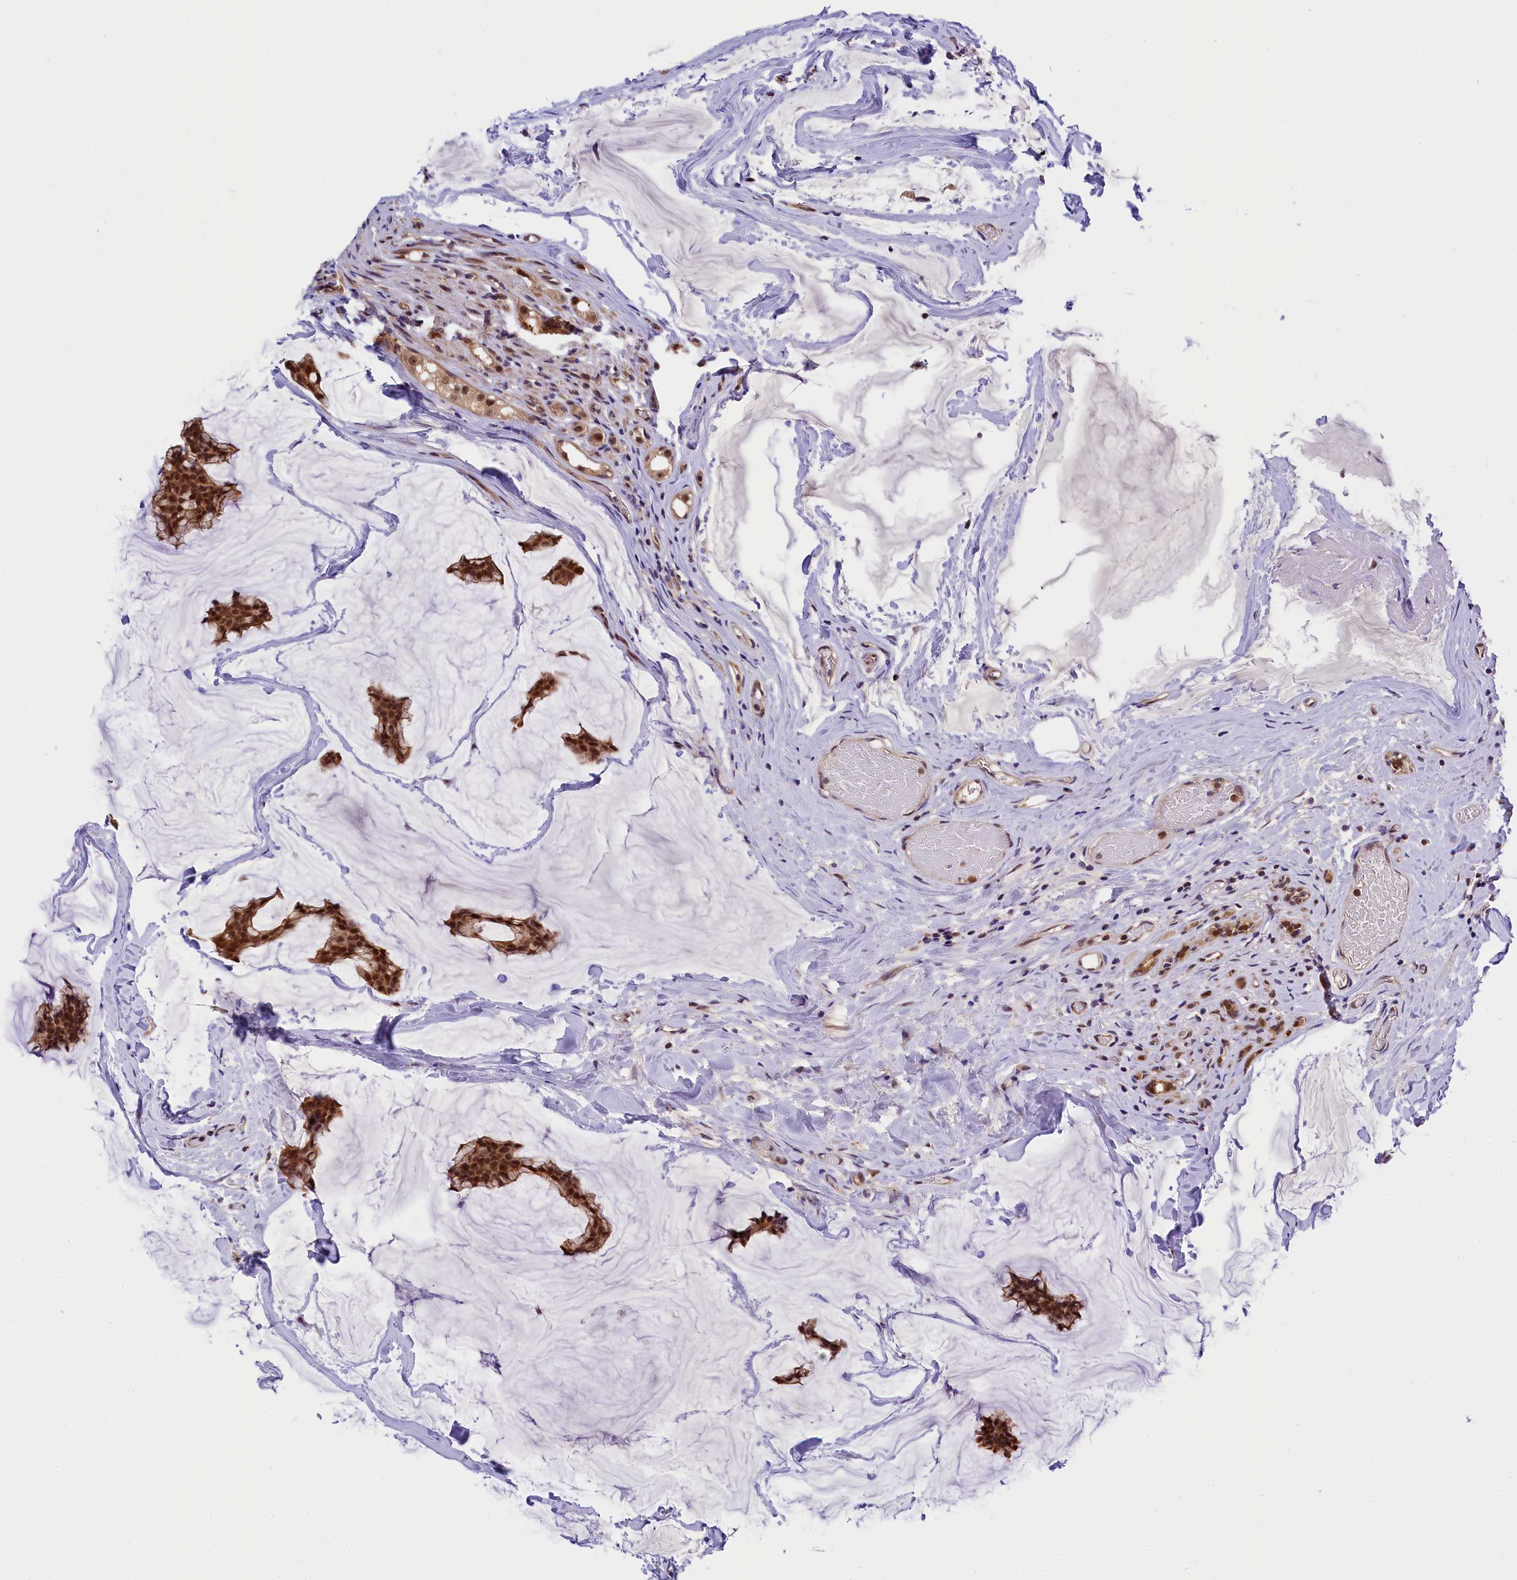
{"staining": {"intensity": "moderate", "quantity": ">75%", "location": "cytoplasmic/membranous,nuclear"}, "tissue": "breast cancer", "cell_type": "Tumor cells", "image_type": "cancer", "snomed": [{"axis": "morphology", "description": "Duct carcinoma"}, {"axis": "topography", "description": "Breast"}], "caption": "A medium amount of moderate cytoplasmic/membranous and nuclear staining is present in about >75% of tumor cells in breast cancer (invasive ductal carcinoma) tissue.", "gene": "EIF6", "patient": {"sex": "female", "age": 93}}